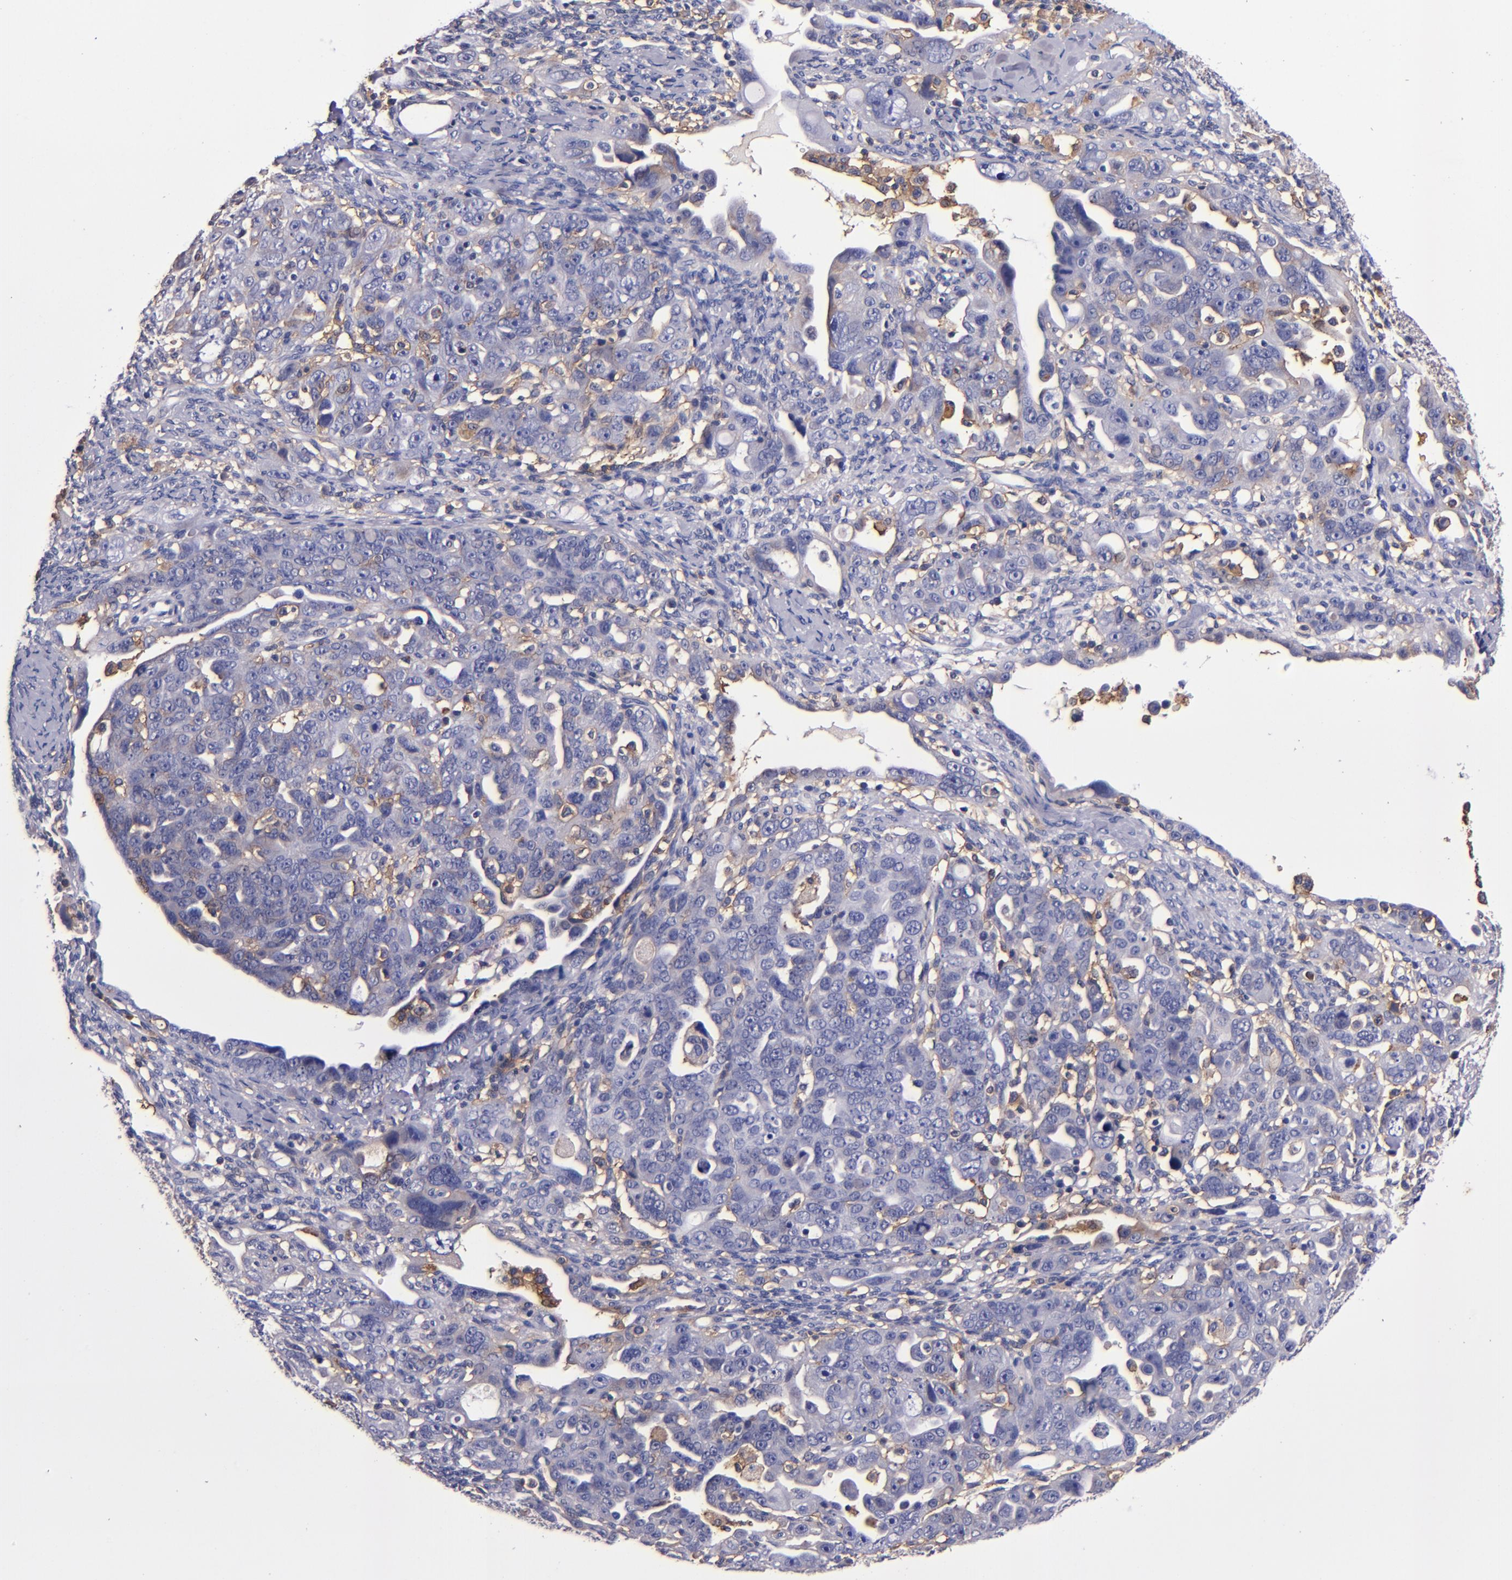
{"staining": {"intensity": "weak", "quantity": "<25%", "location": "cytoplasmic/membranous"}, "tissue": "ovarian cancer", "cell_type": "Tumor cells", "image_type": "cancer", "snomed": [{"axis": "morphology", "description": "Cystadenocarcinoma, serous, NOS"}, {"axis": "topography", "description": "Ovary"}], "caption": "Micrograph shows no protein expression in tumor cells of ovarian cancer tissue.", "gene": "SIRPA", "patient": {"sex": "female", "age": 66}}